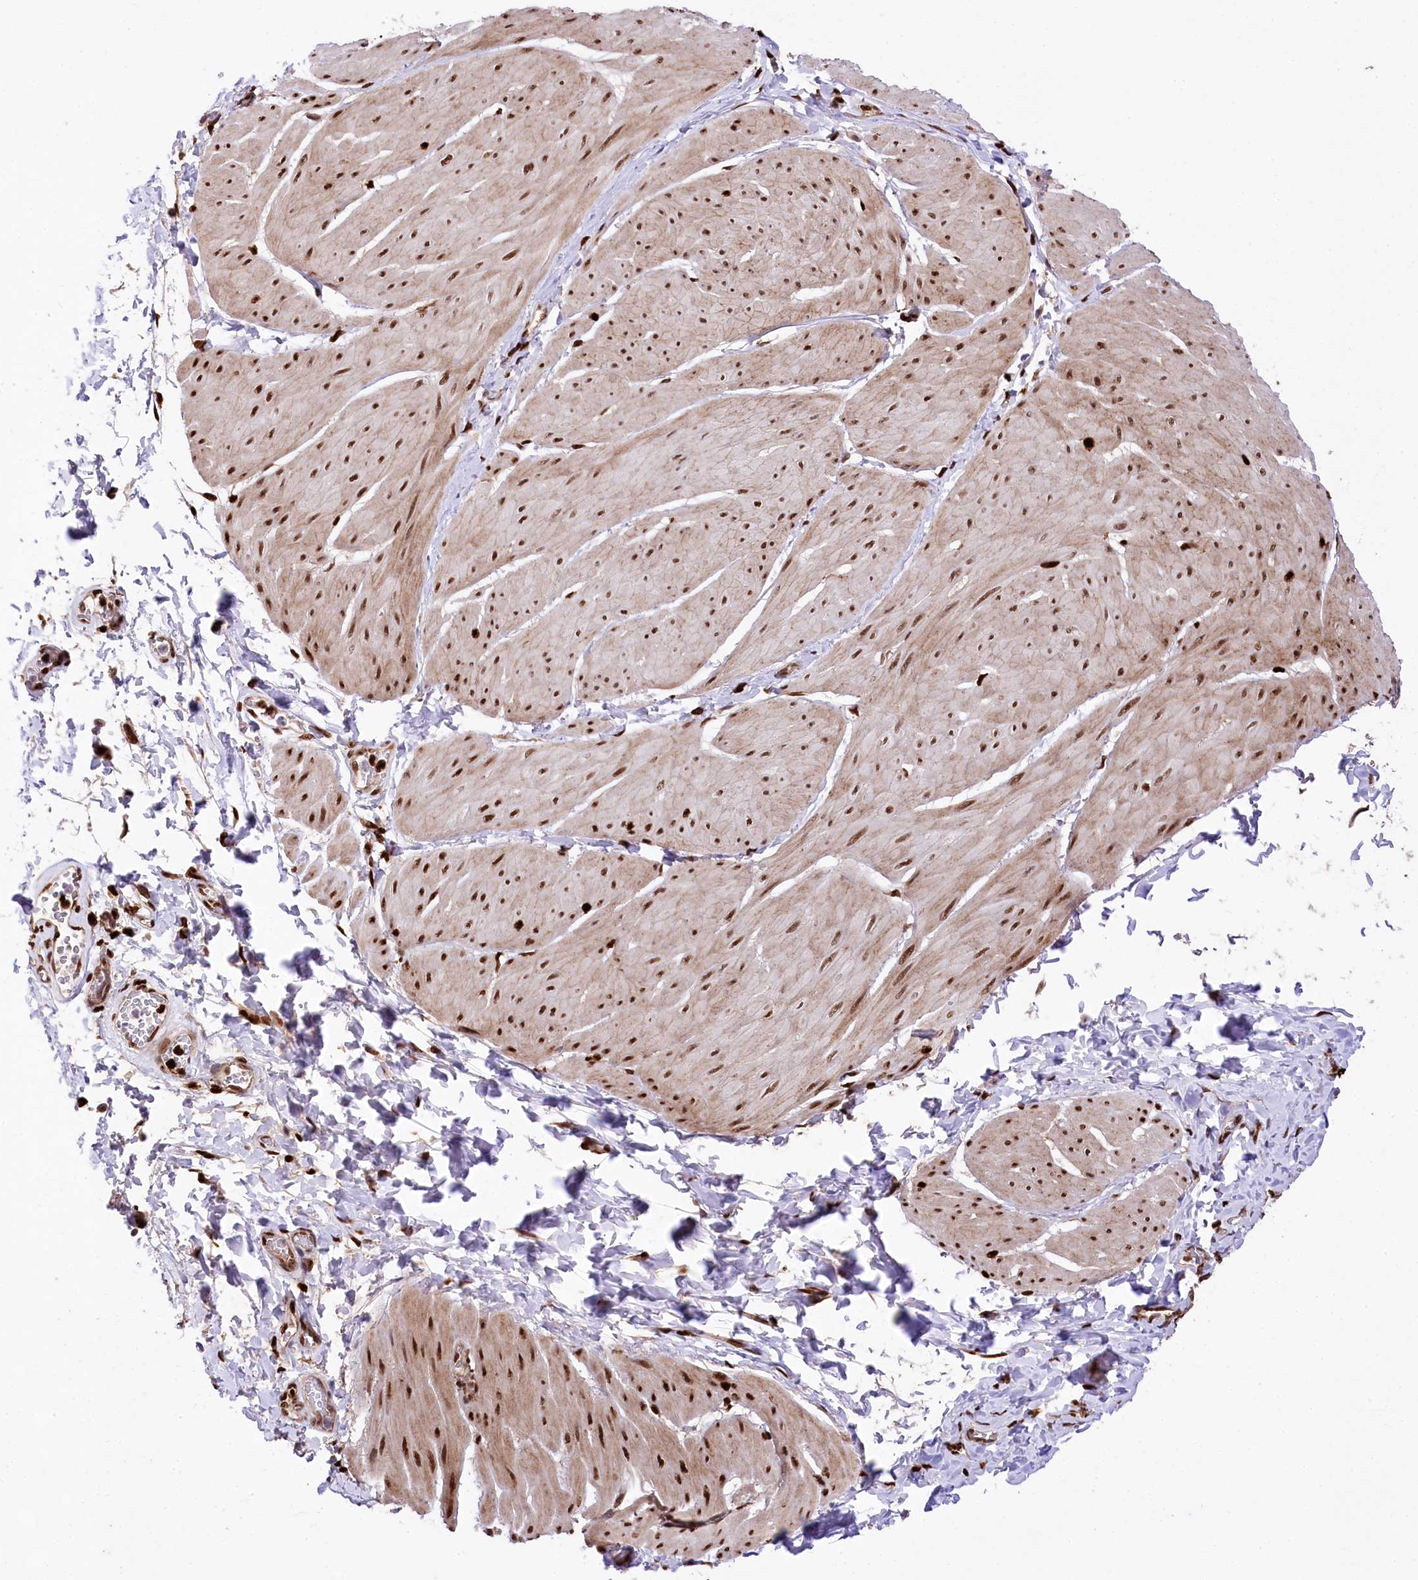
{"staining": {"intensity": "moderate", "quantity": ">75%", "location": "cytoplasmic/membranous,nuclear"}, "tissue": "smooth muscle", "cell_type": "Smooth muscle cells", "image_type": "normal", "snomed": [{"axis": "morphology", "description": "Urothelial carcinoma, High grade"}, {"axis": "topography", "description": "Urinary bladder"}], "caption": "High-magnification brightfield microscopy of benign smooth muscle stained with DAB (brown) and counterstained with hematoxylin (blue). smooth muscle cells exhibit moderate cytoplasmic/membranous,nuclear staining is identified in about>75% of cells. The staining was performed using DAB to visualize the protein expression in brown, while the nuclei were stained in blue with hematoxylin (Magnification: 20x).", "gene": "FIGN", "patient": {"sex": "male", "age": 46}}